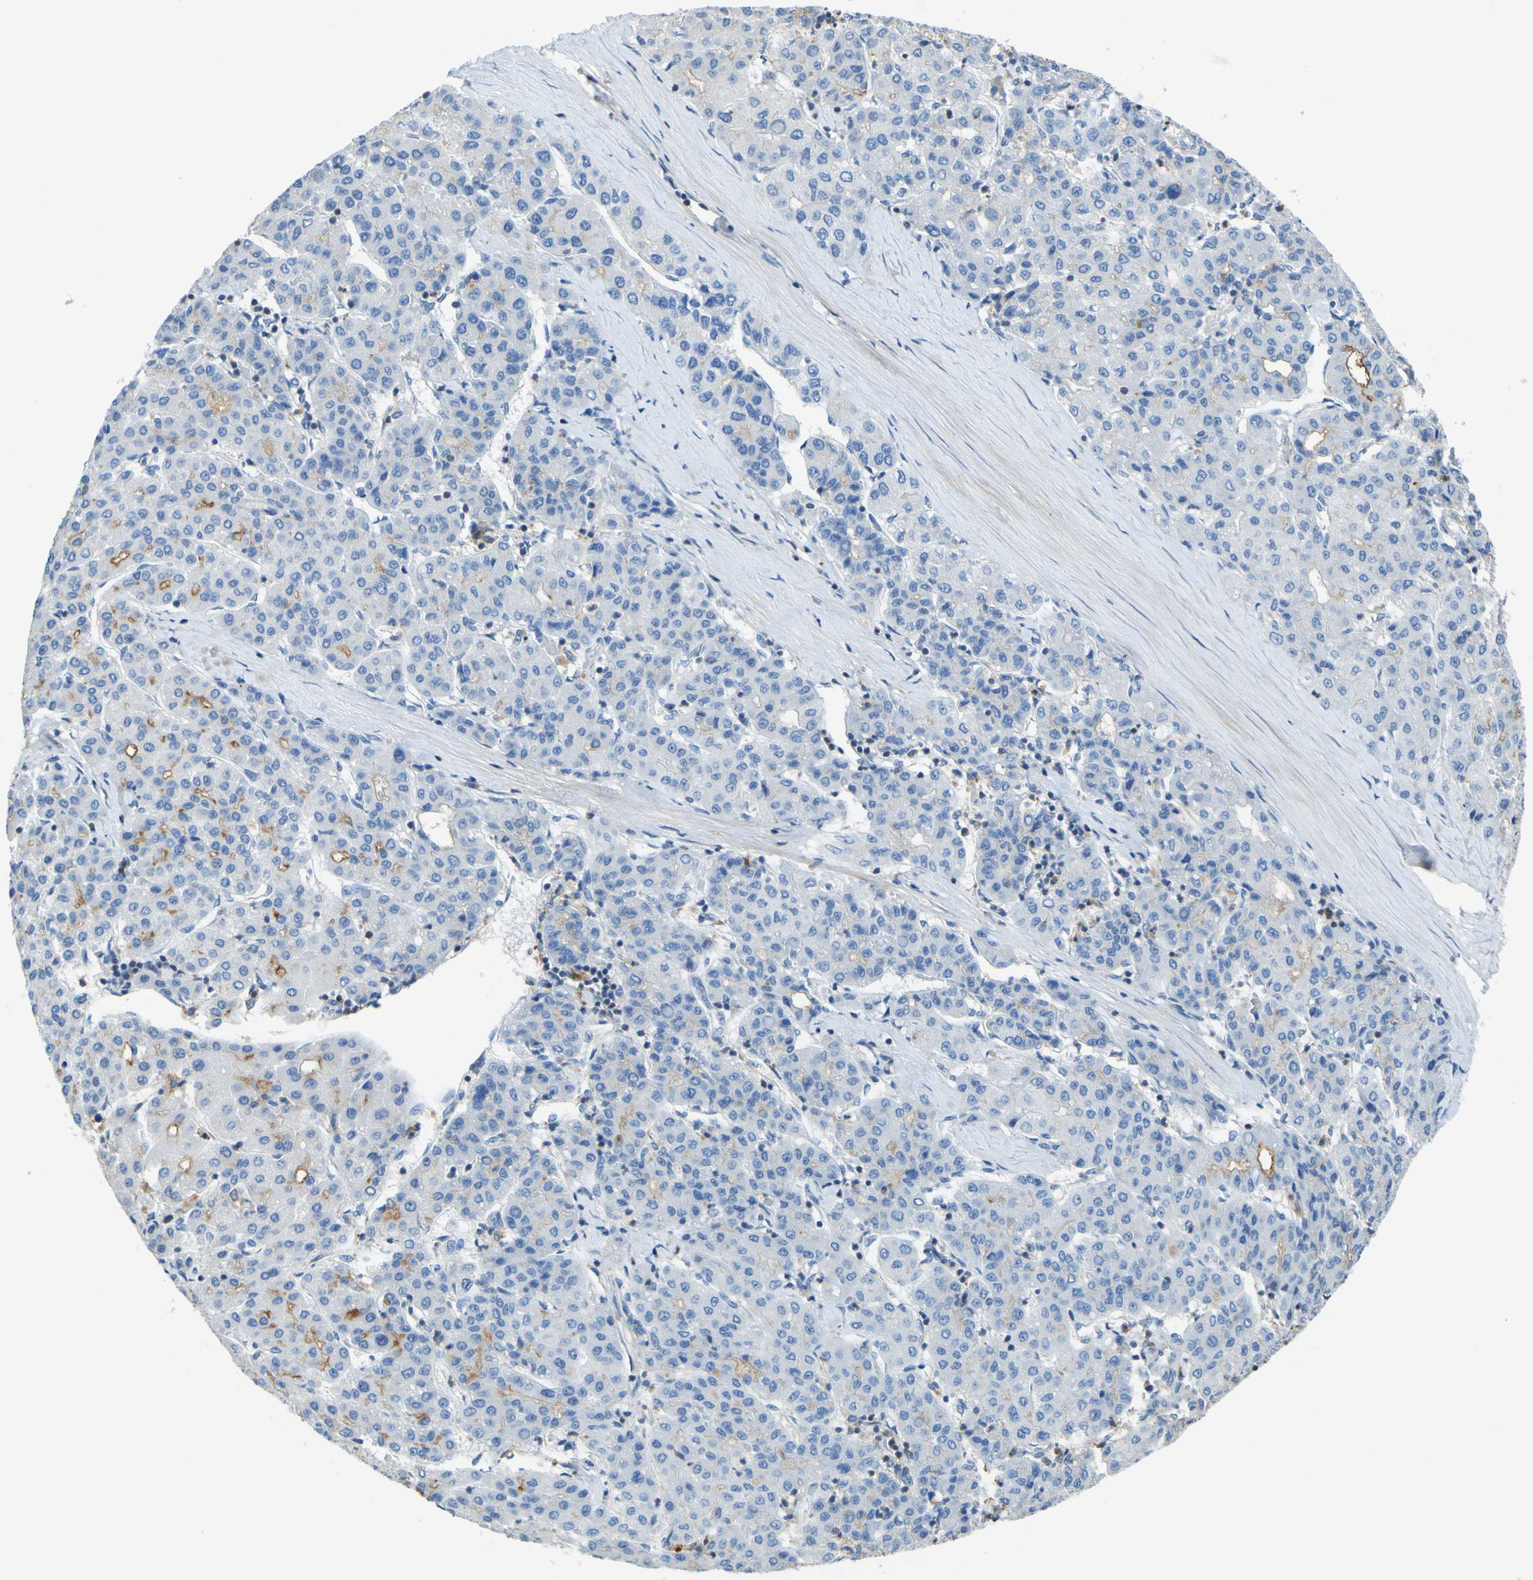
{"staining": {"intensity": "strong", "quantity": "<25%", "location": "cytoplasmic/membranous"}, "tissue": "liver cancer", "cell_type": "Tumor cells", "image_type": "cancer", "snomed": [{"axis": "morphology", "description": "Carcinoma, Hepatocellular, NOS"}, {"axis": "topography", "description": "Liver"}], "caption": "Liver cancer stained with a protein marker exhibits strong staining in tumor cells.", "gene": "OGN", "patient": {"sex": "male", "age": 65}}